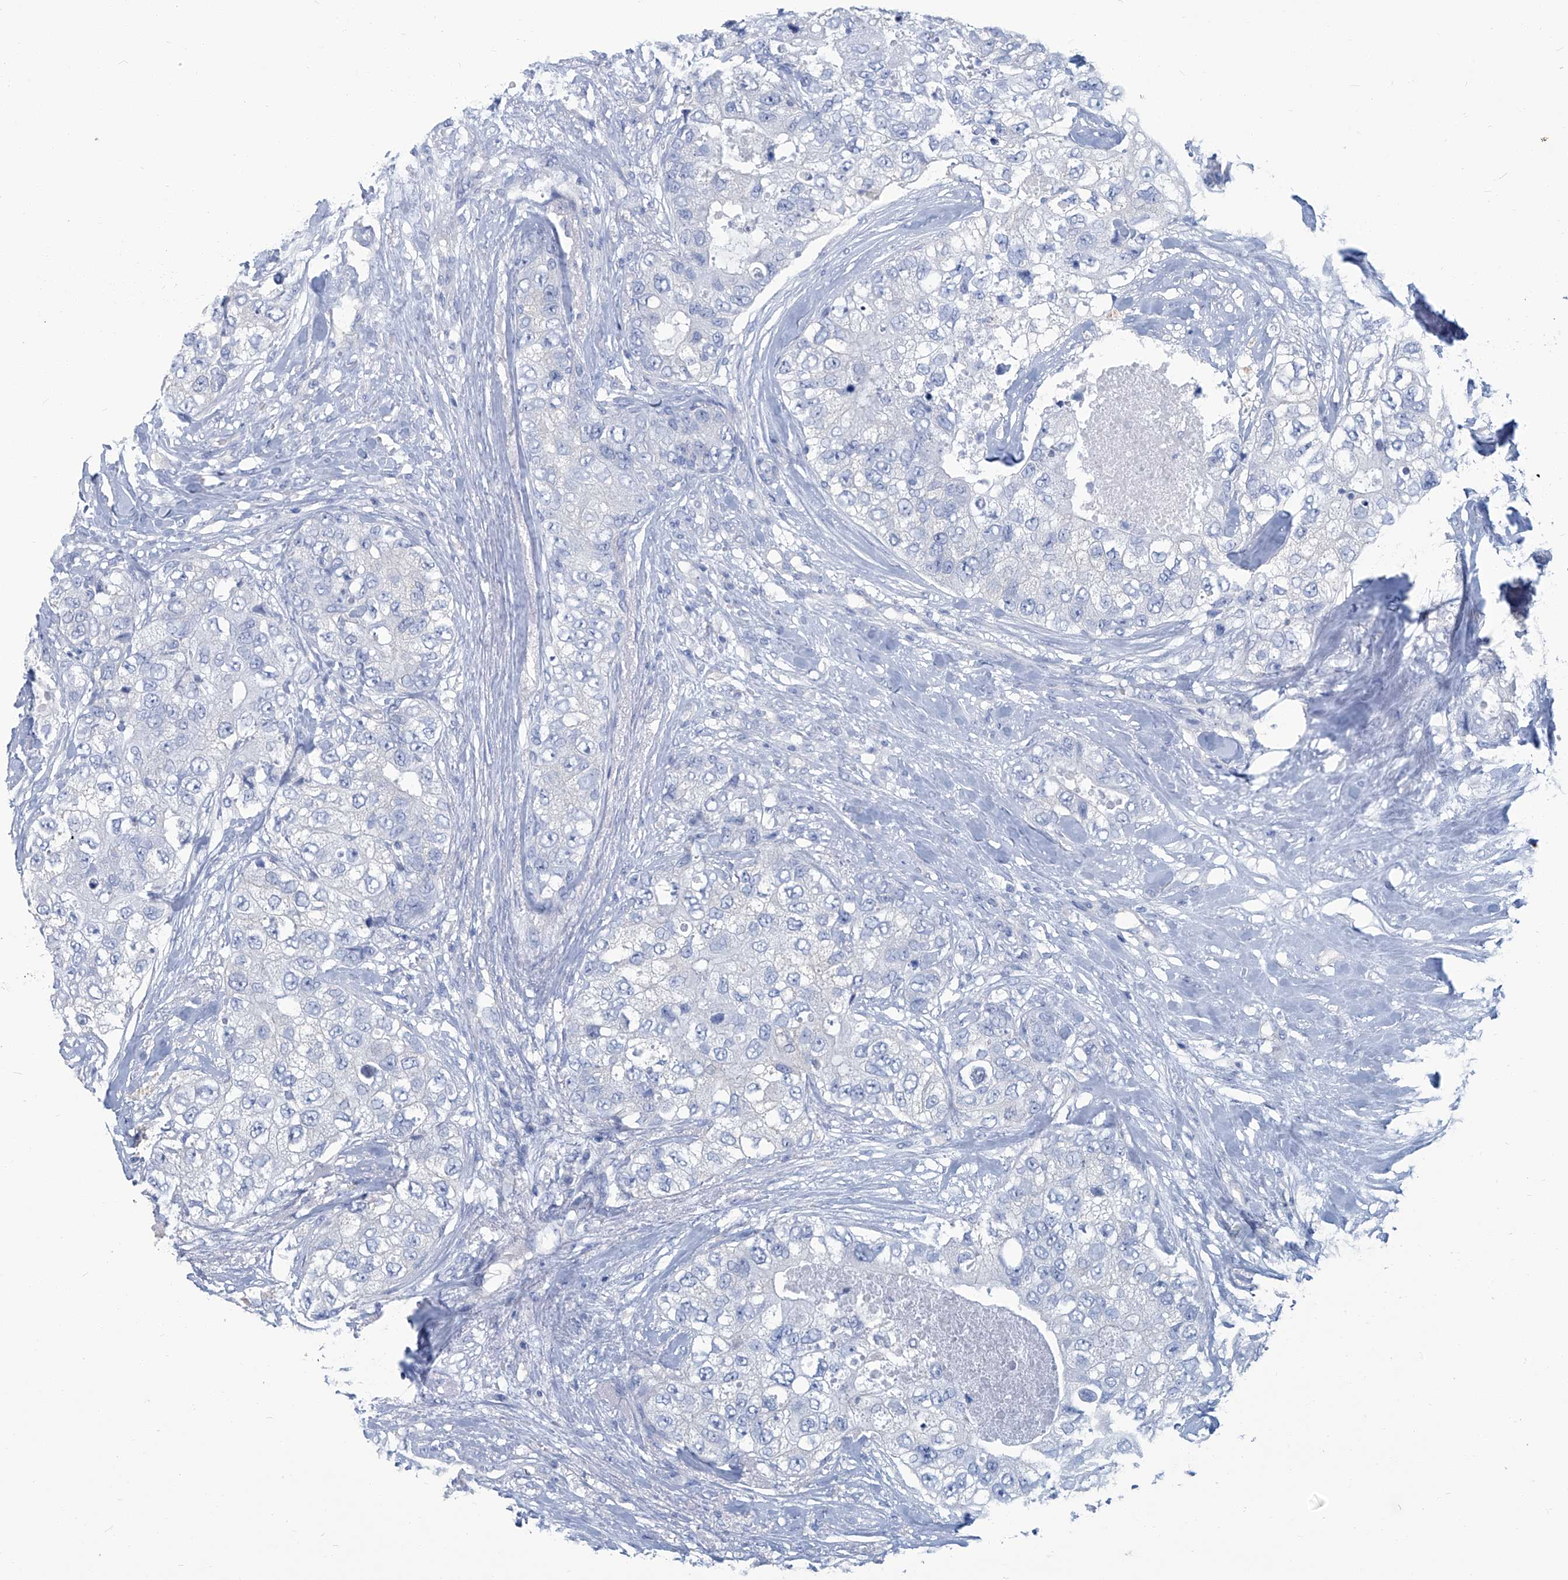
{"staining": {"intensity": "negative", "quantity": "none", "location": "none"}, "tissue": "breast cancer", "cell_type": "Tumor cells", "image_type": "cancer", "snomed": [{"axis": "morphology", "description": "Duct carcinoma"}, {"axis": "topography", "description": "Breast"}], "caption": "A histopathology image of human breast cancer (infiltrating ductal carcinoma) is negative for staining in tumor cells.", "gene": "PFKL", "patient": {"sex": "female", "age": 62}}